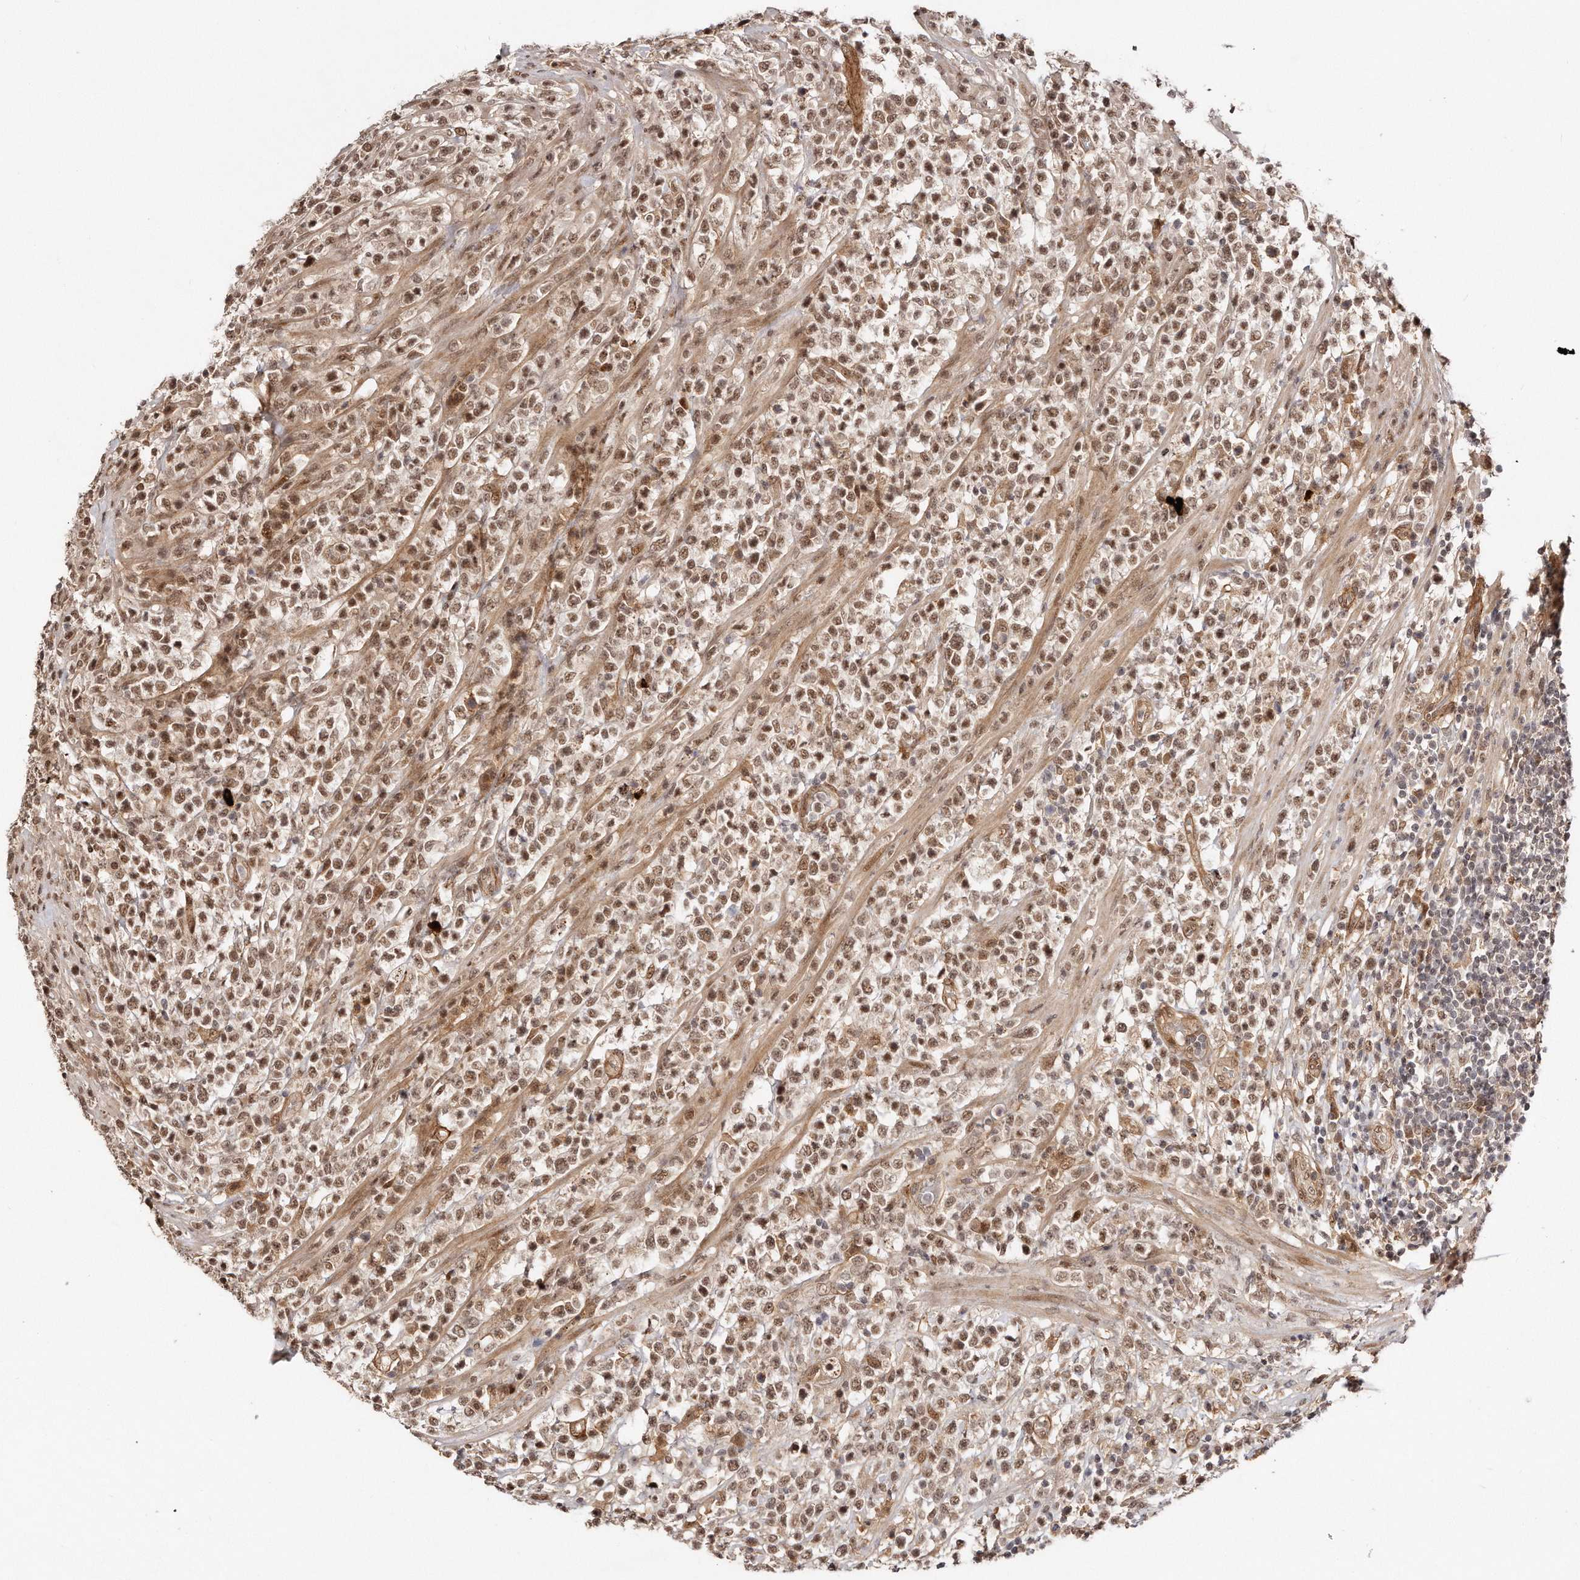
{"staining": {"intensity": "moderate", "quantity": ">75%", "location": "nuclear"}, "tissue": "lymphoma", "cell_type": "Tumor cells", "image_type": "cancer", "snomed": [{"axis": "morphology", "description": "Malignant lymphoma, non-Hodgkin's type, High grade"}, {"axis": "topography", "description": "Colon"}], "caption": "This is an image of immunohistochemistry staining of malignant lymphoma, non-Hodgkin's type (high-grade), which shows moderate positivity in the nuclear of tumor cells.", "gene": "SOX4", "patient": {"sex": "female", "age": 53}}